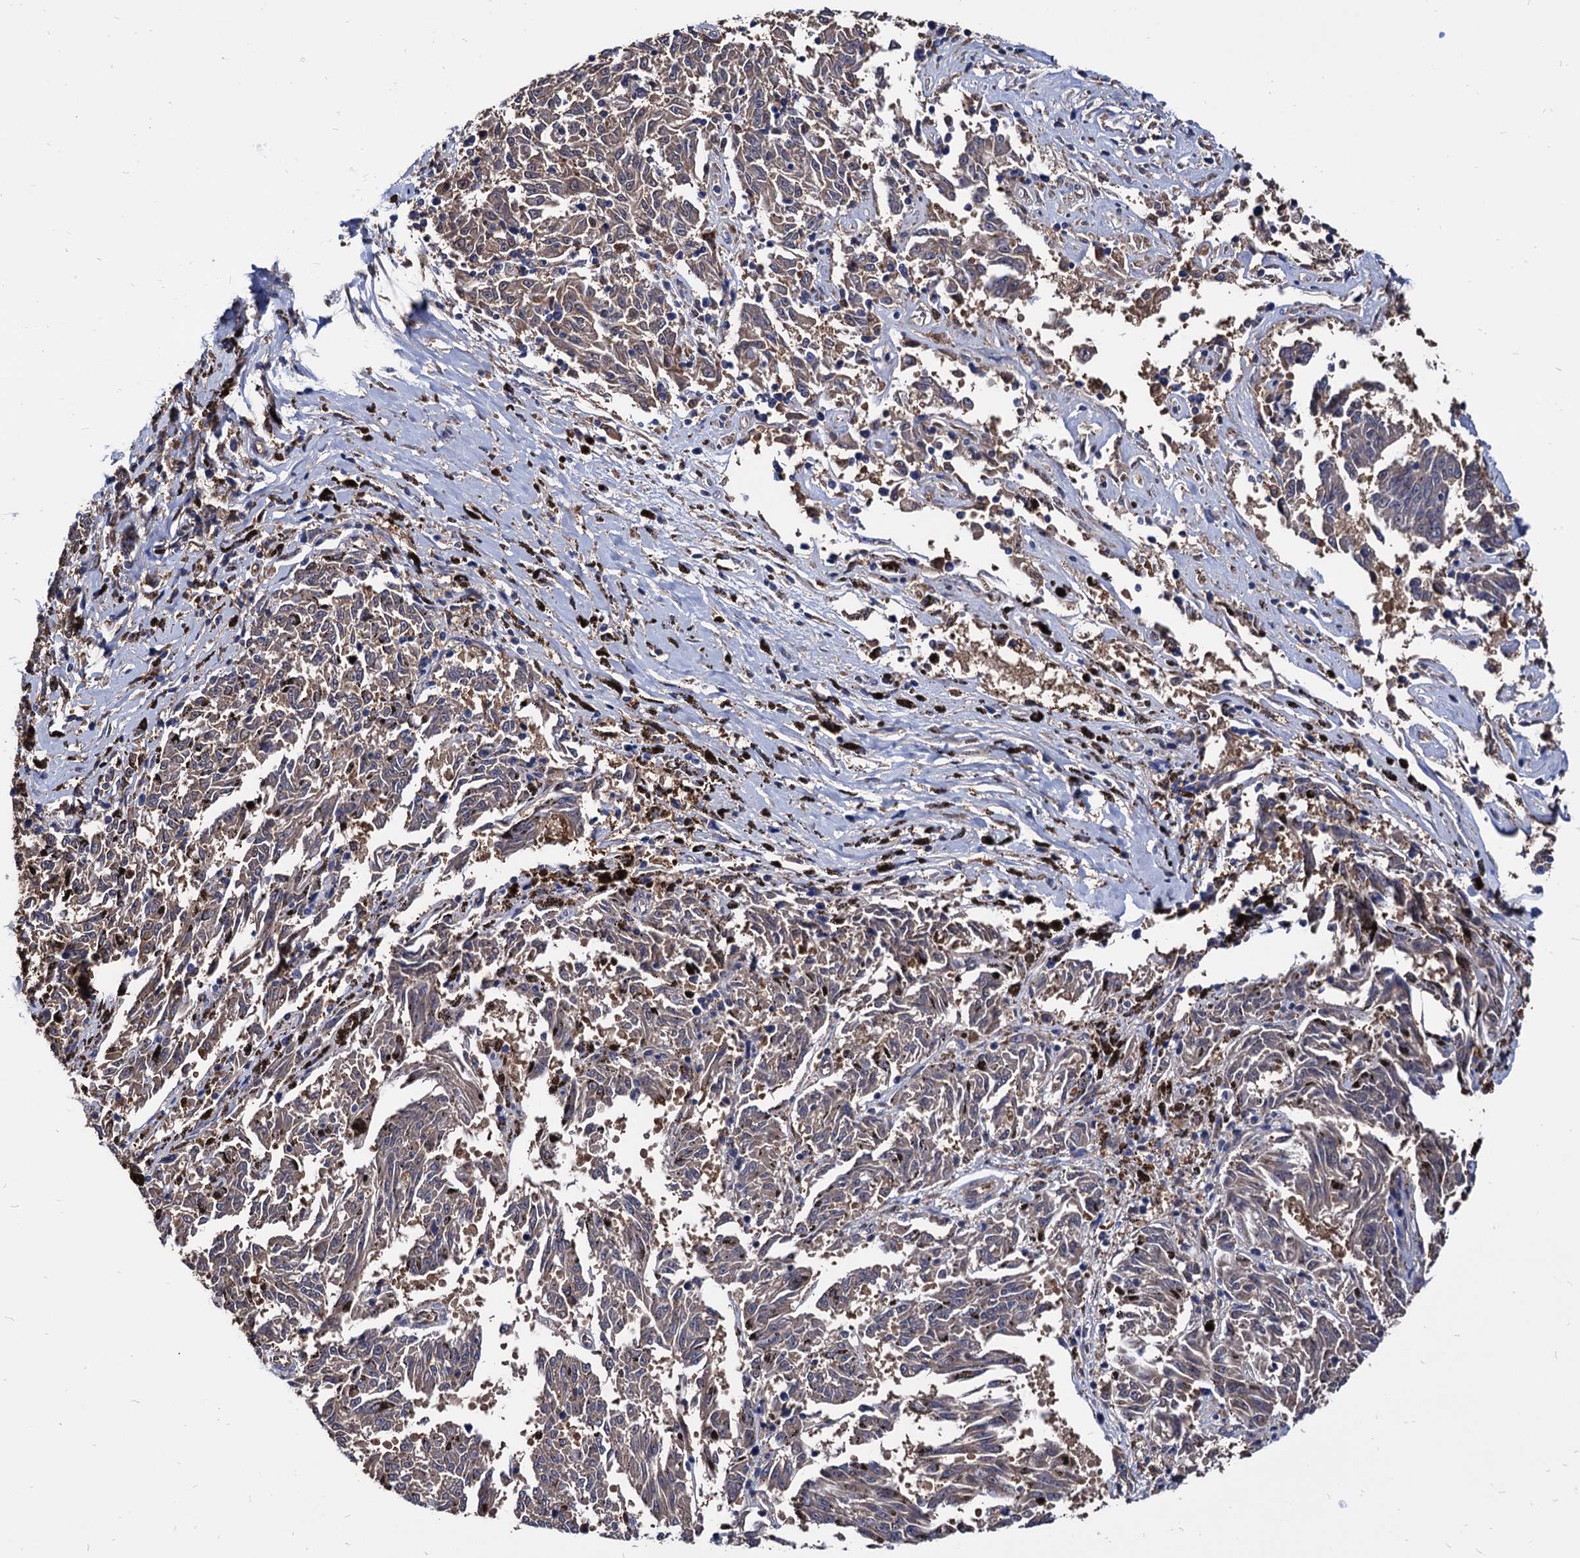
{"staining": {"intensity": "weak", "quantity": "25%-75%", "location": "cytoplasmic/membranous"}, "tissue": "melanoma", "cell_type": "Tumor cells", "image_type": "cancer", "snomed": [{"axis": "morphology", "description": "Malignant melanoma, NOS"}, {"axis": "topography", "description": "Skin"}], "caption": "Melanoma stained with a protein marker exhibits weak staining in tumor cells.", "gene": "CPPED1", "patient": {"sex": "female", "age": 72}}